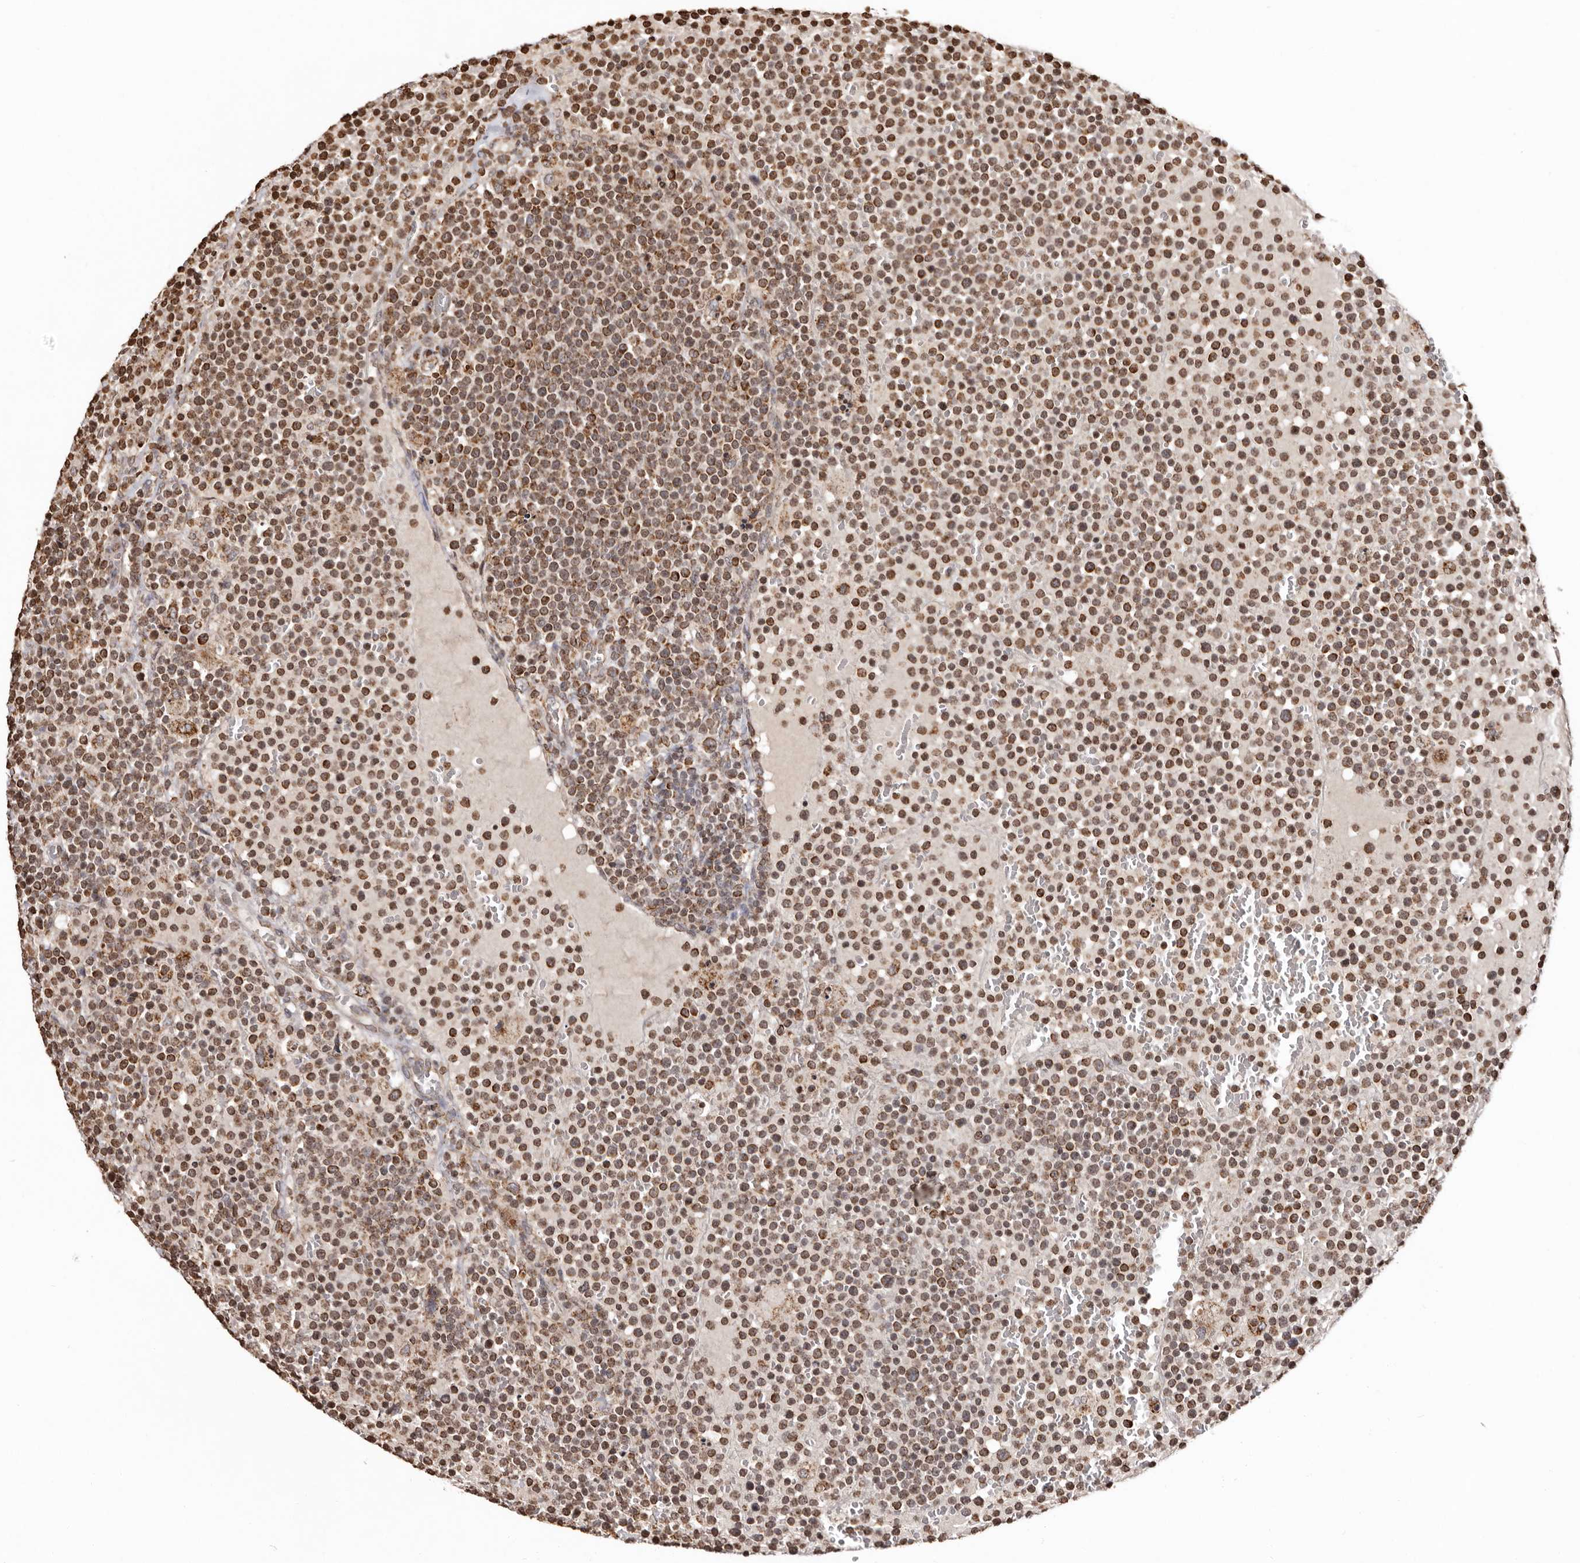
{"staining": {"intensity": "moderate", "quantity": ">75%", "location": "cytoplasmic/membranous"}, "tissue": "lymphoma", "cell_type": "Tumor cells", "image_type": "cancer", "snomed": [{"axis": "morphology", "description": "Malignant lymphoma, non-Hodgkin's type, High grade"}, {"axis": "topography", "description": "Lymph node"}], "caption": "Protein analysis of lymphoma tissue reveals moderate cytoplasmic/membranous staining in about >75% of tumor cells.", "gene": "CCDC190", "patient": {"sex": "male", "age": 61}}